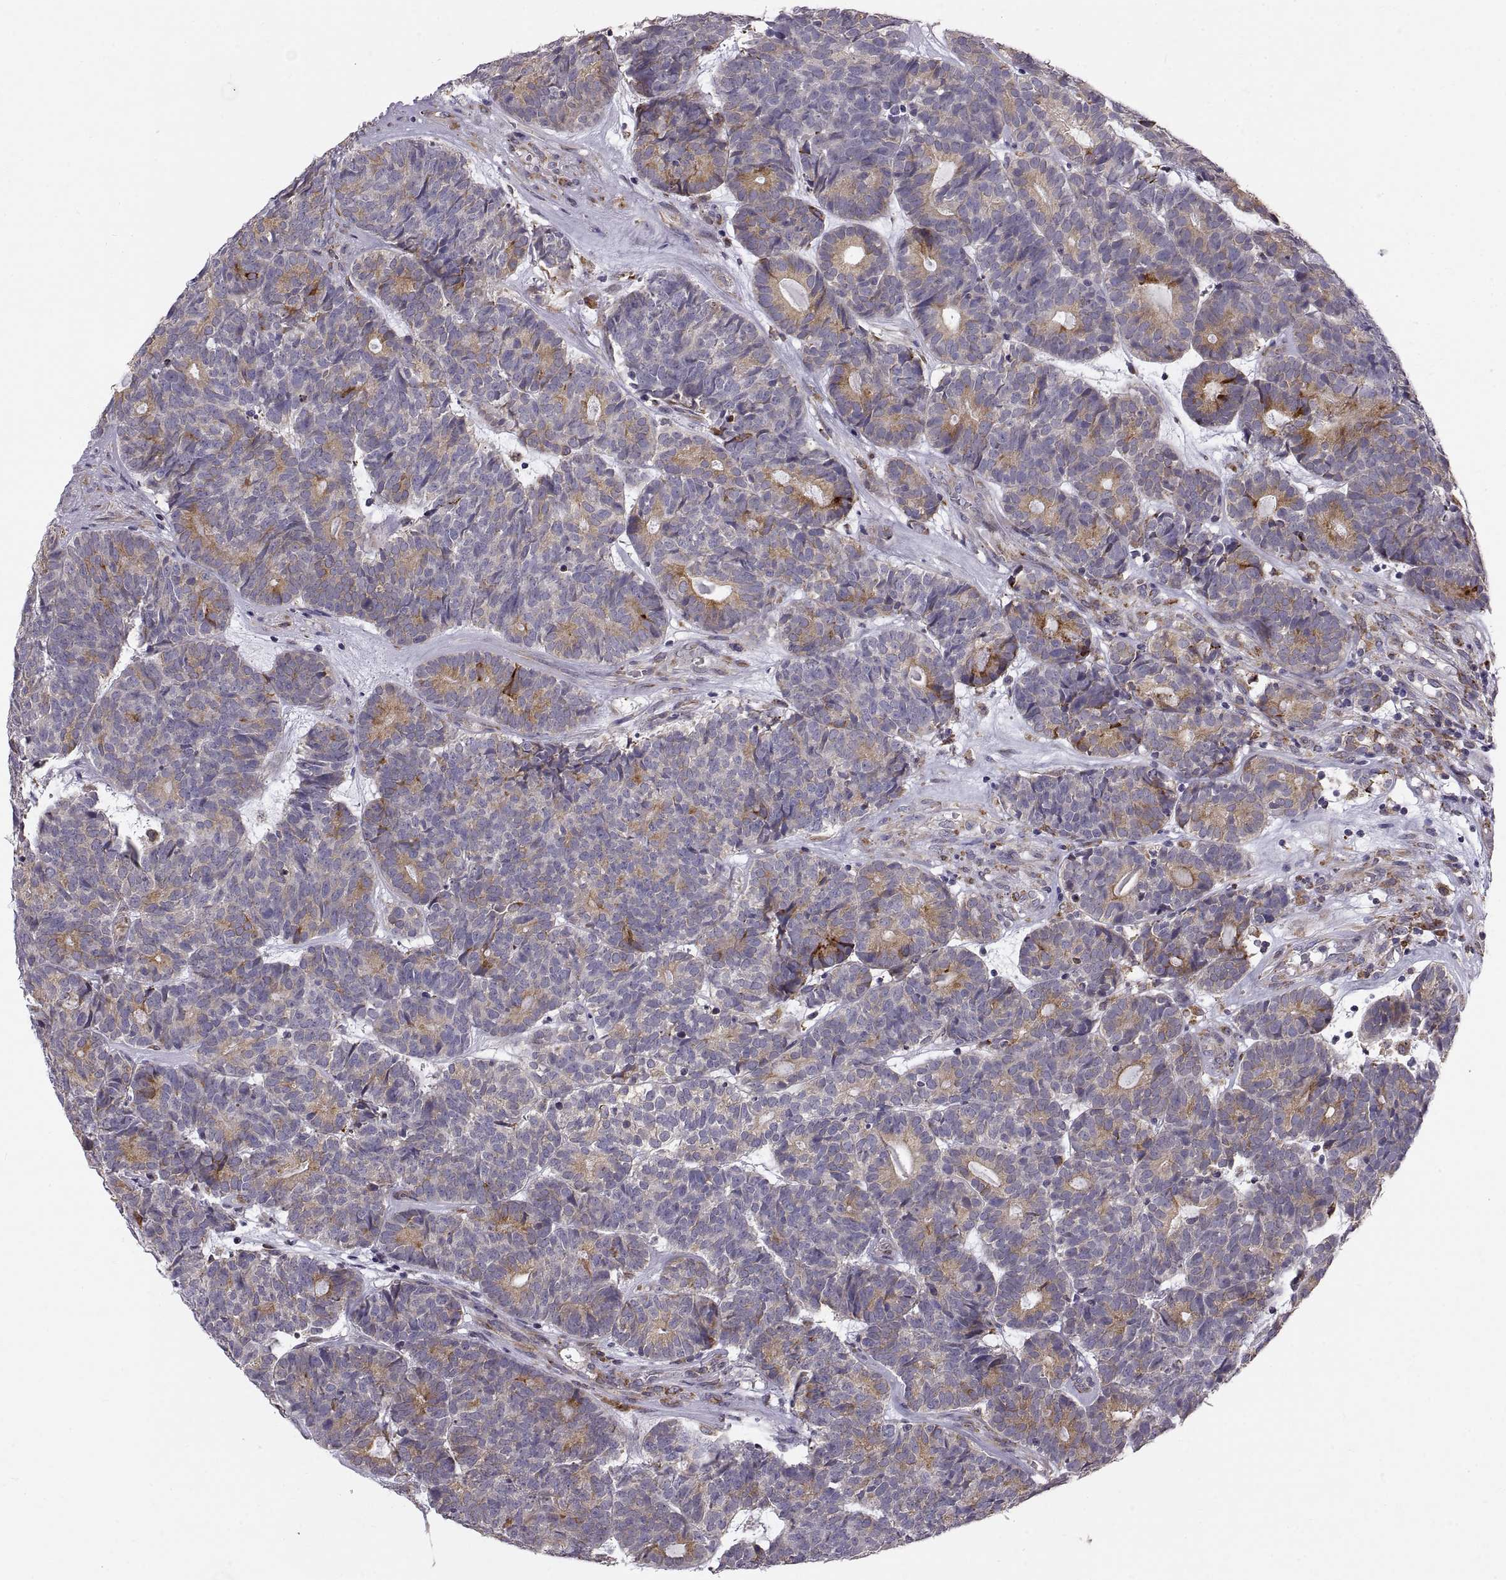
{"staining": {"intensity": "moderate", "quantity": "25%-75%", "location": "cytoplasmic/membranous"}, "tissue": "head and neck cancer", "cell_type": "Tumor cells", "image_type": "cancer", "snomed": [{"axis": "morphology", "description": "Adenocarcinoma, NOS"}, {"axis": "topography", "description": "Head-Neck"}], "caption": "Head and neck cancer (adenocarcinoma) stained with a protein marker displays moderate staining in tumor cells.", "gene": "PLEKHB2", "patient": {"sex": "female", "age": 81}}